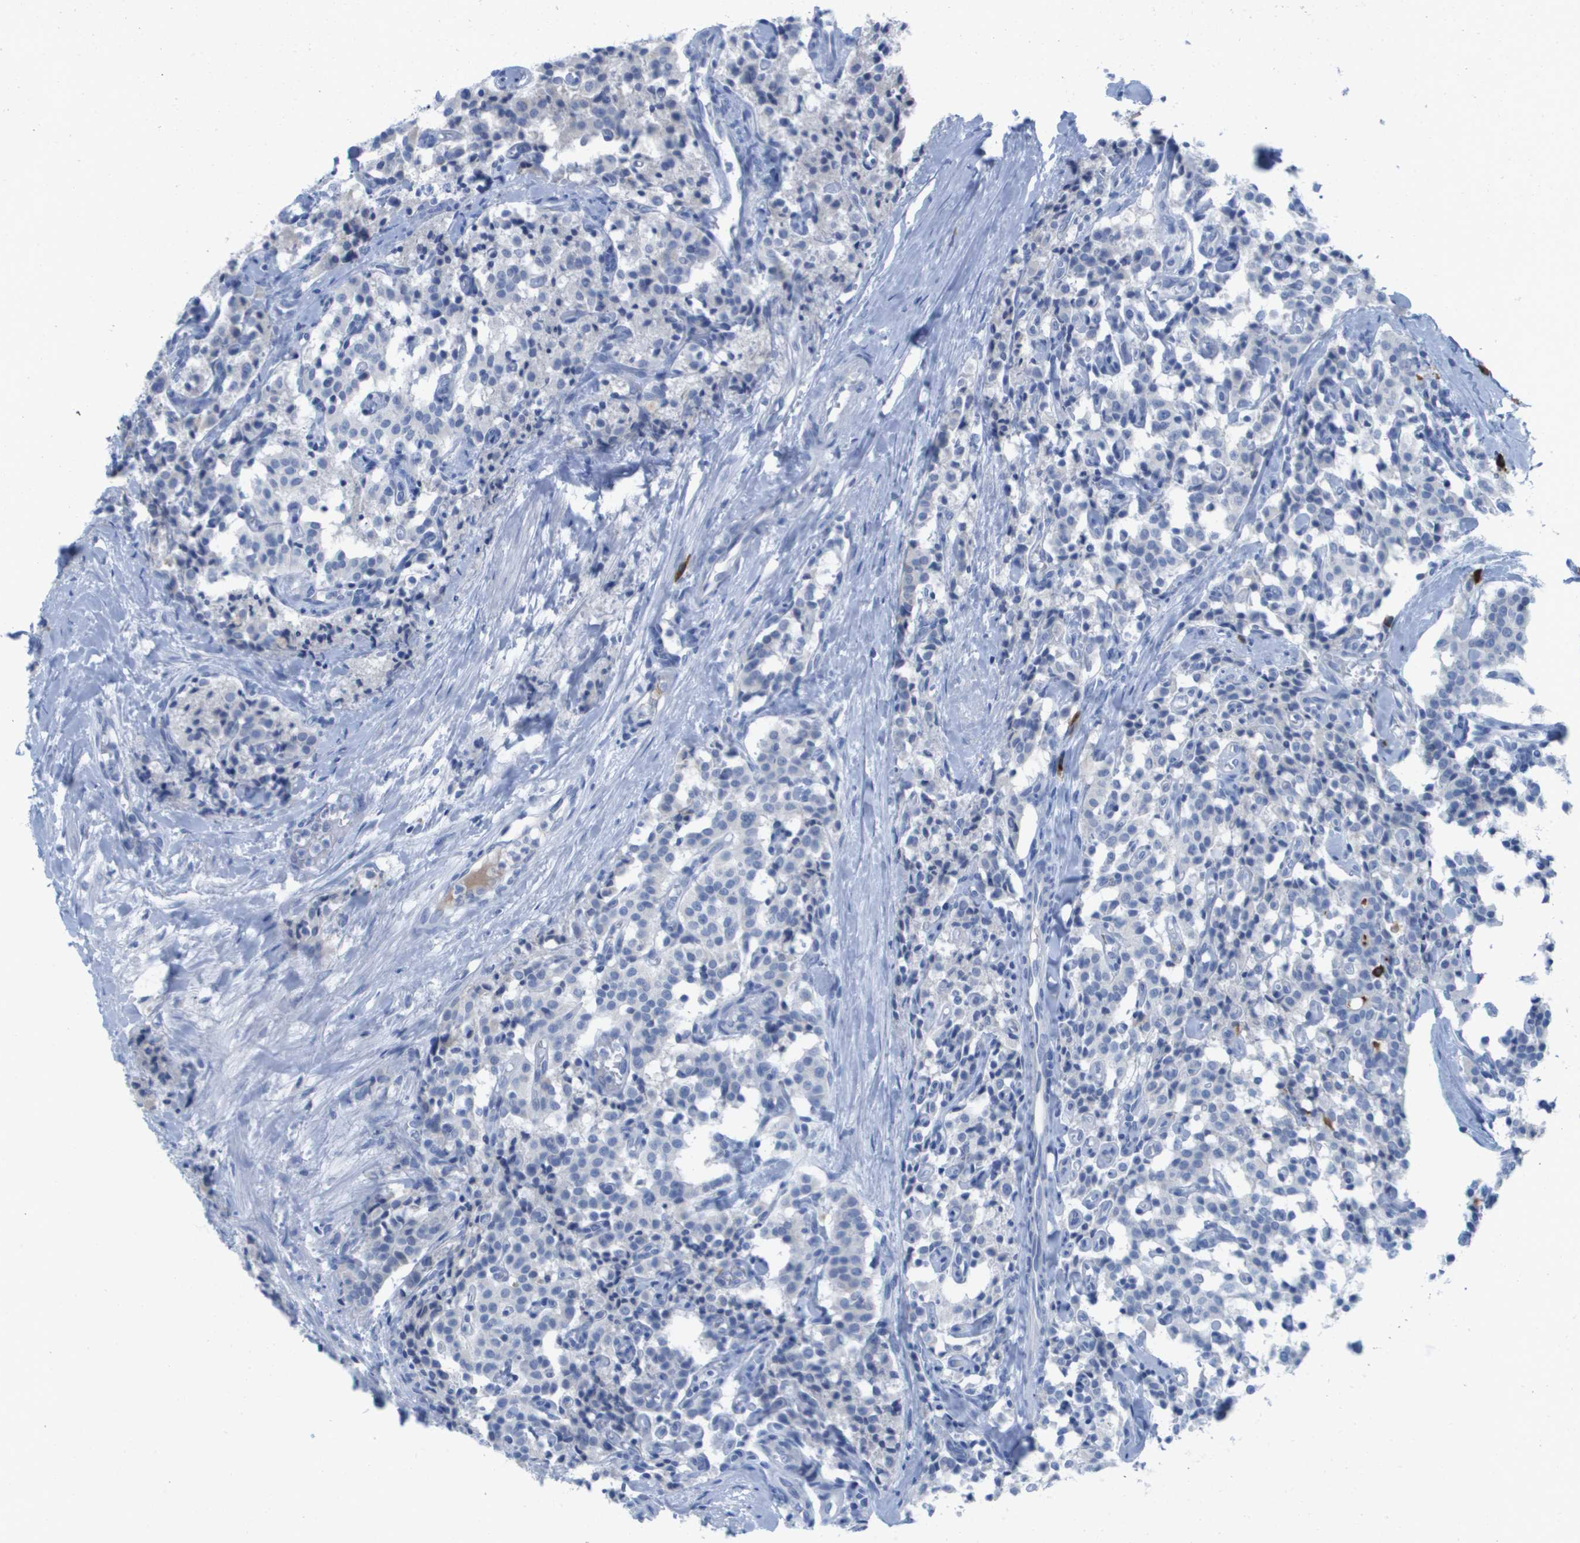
{"staining": {"intensity": "negative", "quantity": "none", "location": "none"}, "tissue": "carcinoid", "cell_type": "Tumor cells", "image_type": "cancer", "snomed": [{"axis": "morphology", "description": "Carcinoid, malignant, NOS"}, {"axis": "topography", "description": "Lung"}], "caption": "This is an immunohistochemistry histopathology image of carcinoid (malignant). There is no staining in tumor cells.", "gene": "GPR18", "patient": {"sex": "male", "age": 30}}